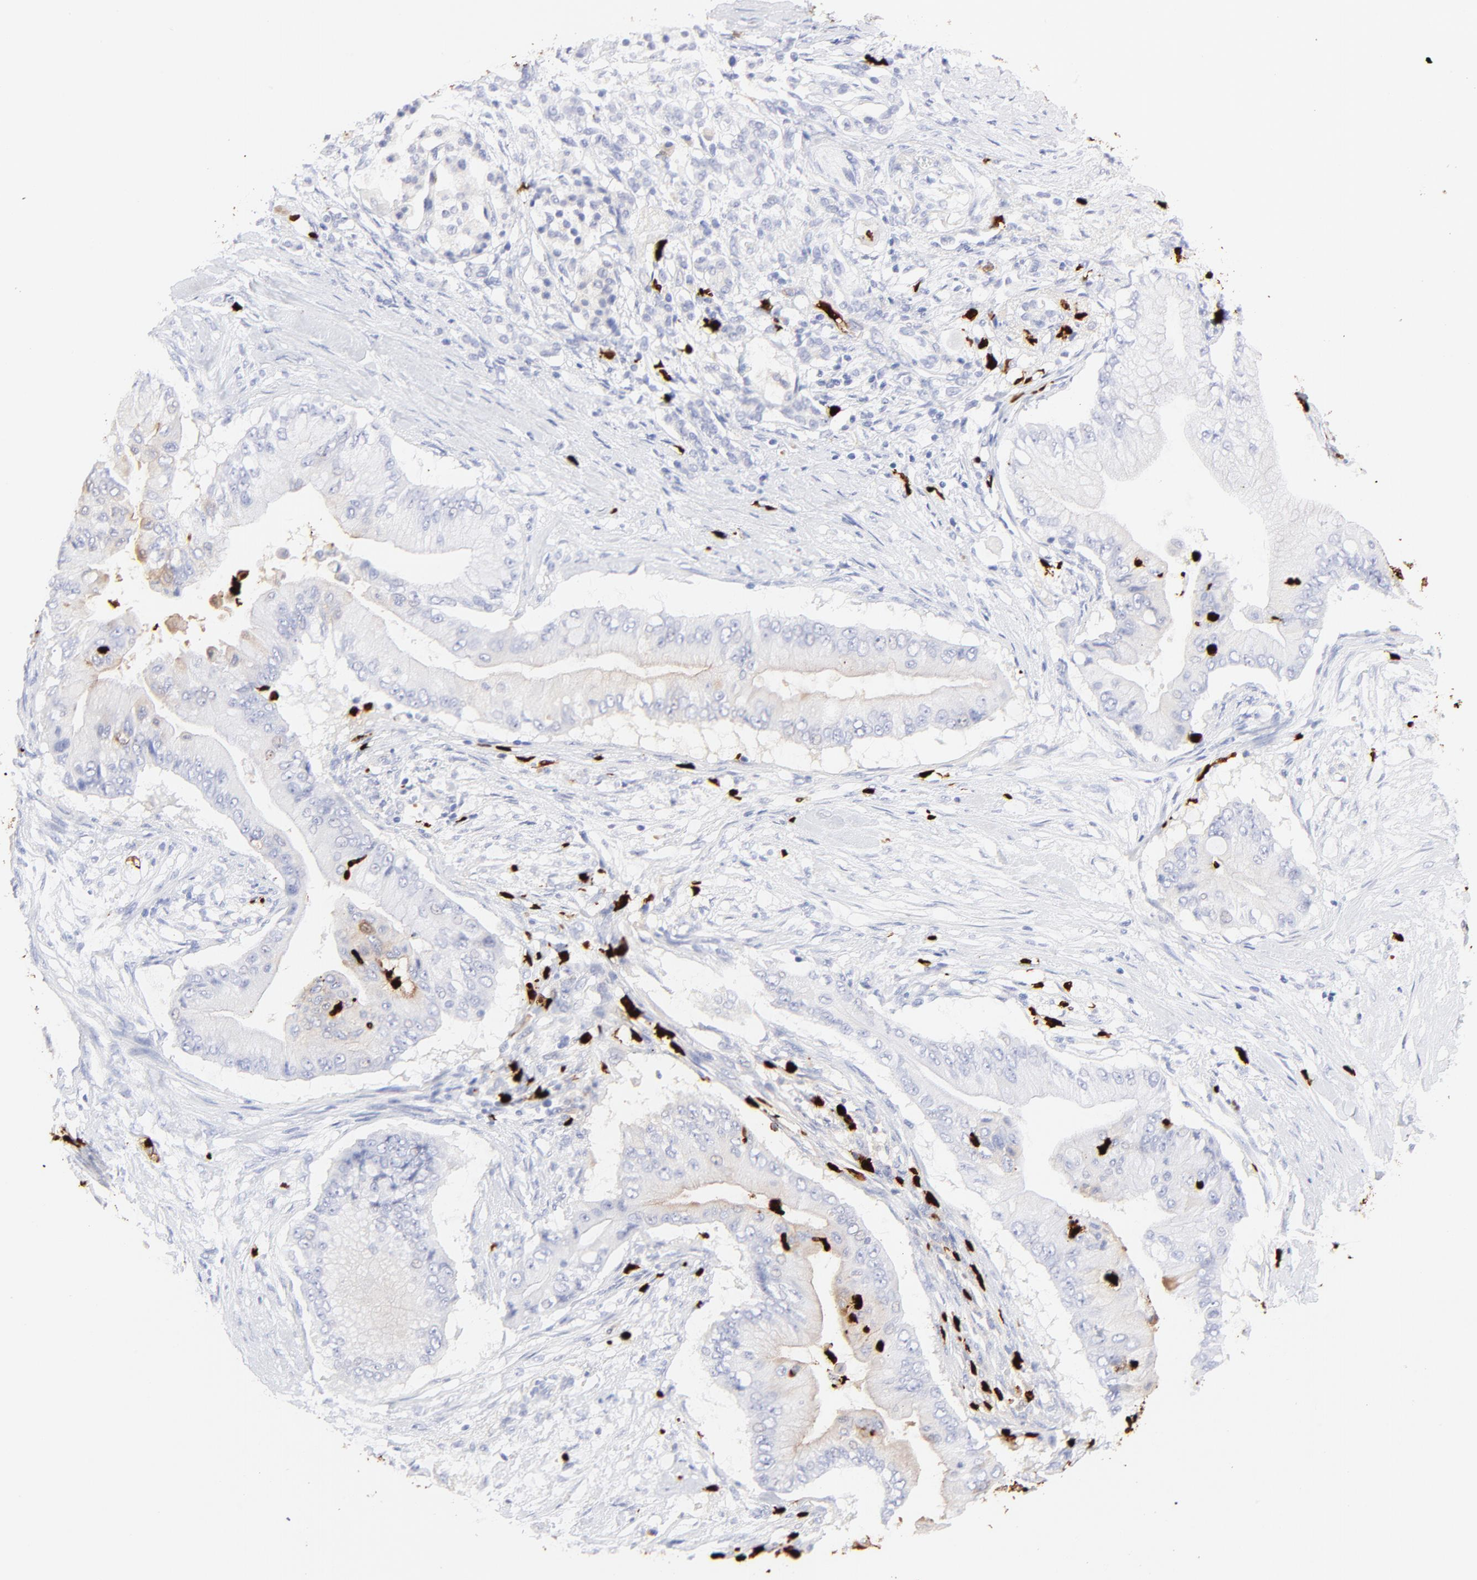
{"staining": {"intensity": "negative", "quantity": "none", "location": "none"}, "tissue": "pancreatic cancer", "cell_type": "Tumor cells", "image_type": "cancer", "snomed": [{"axis": "morphology", "description": "Adenocarcinoma, NOS"}, {"axis": "topography", "description": "Pancreas"}], "caption": "Immunohistochemical staining of pancreatic cancer (adenocarcinoma) demonstrates no significant staining in tumor cells.", "gene": "S100A12", "patient": {"sex": "male", "age": 62}}